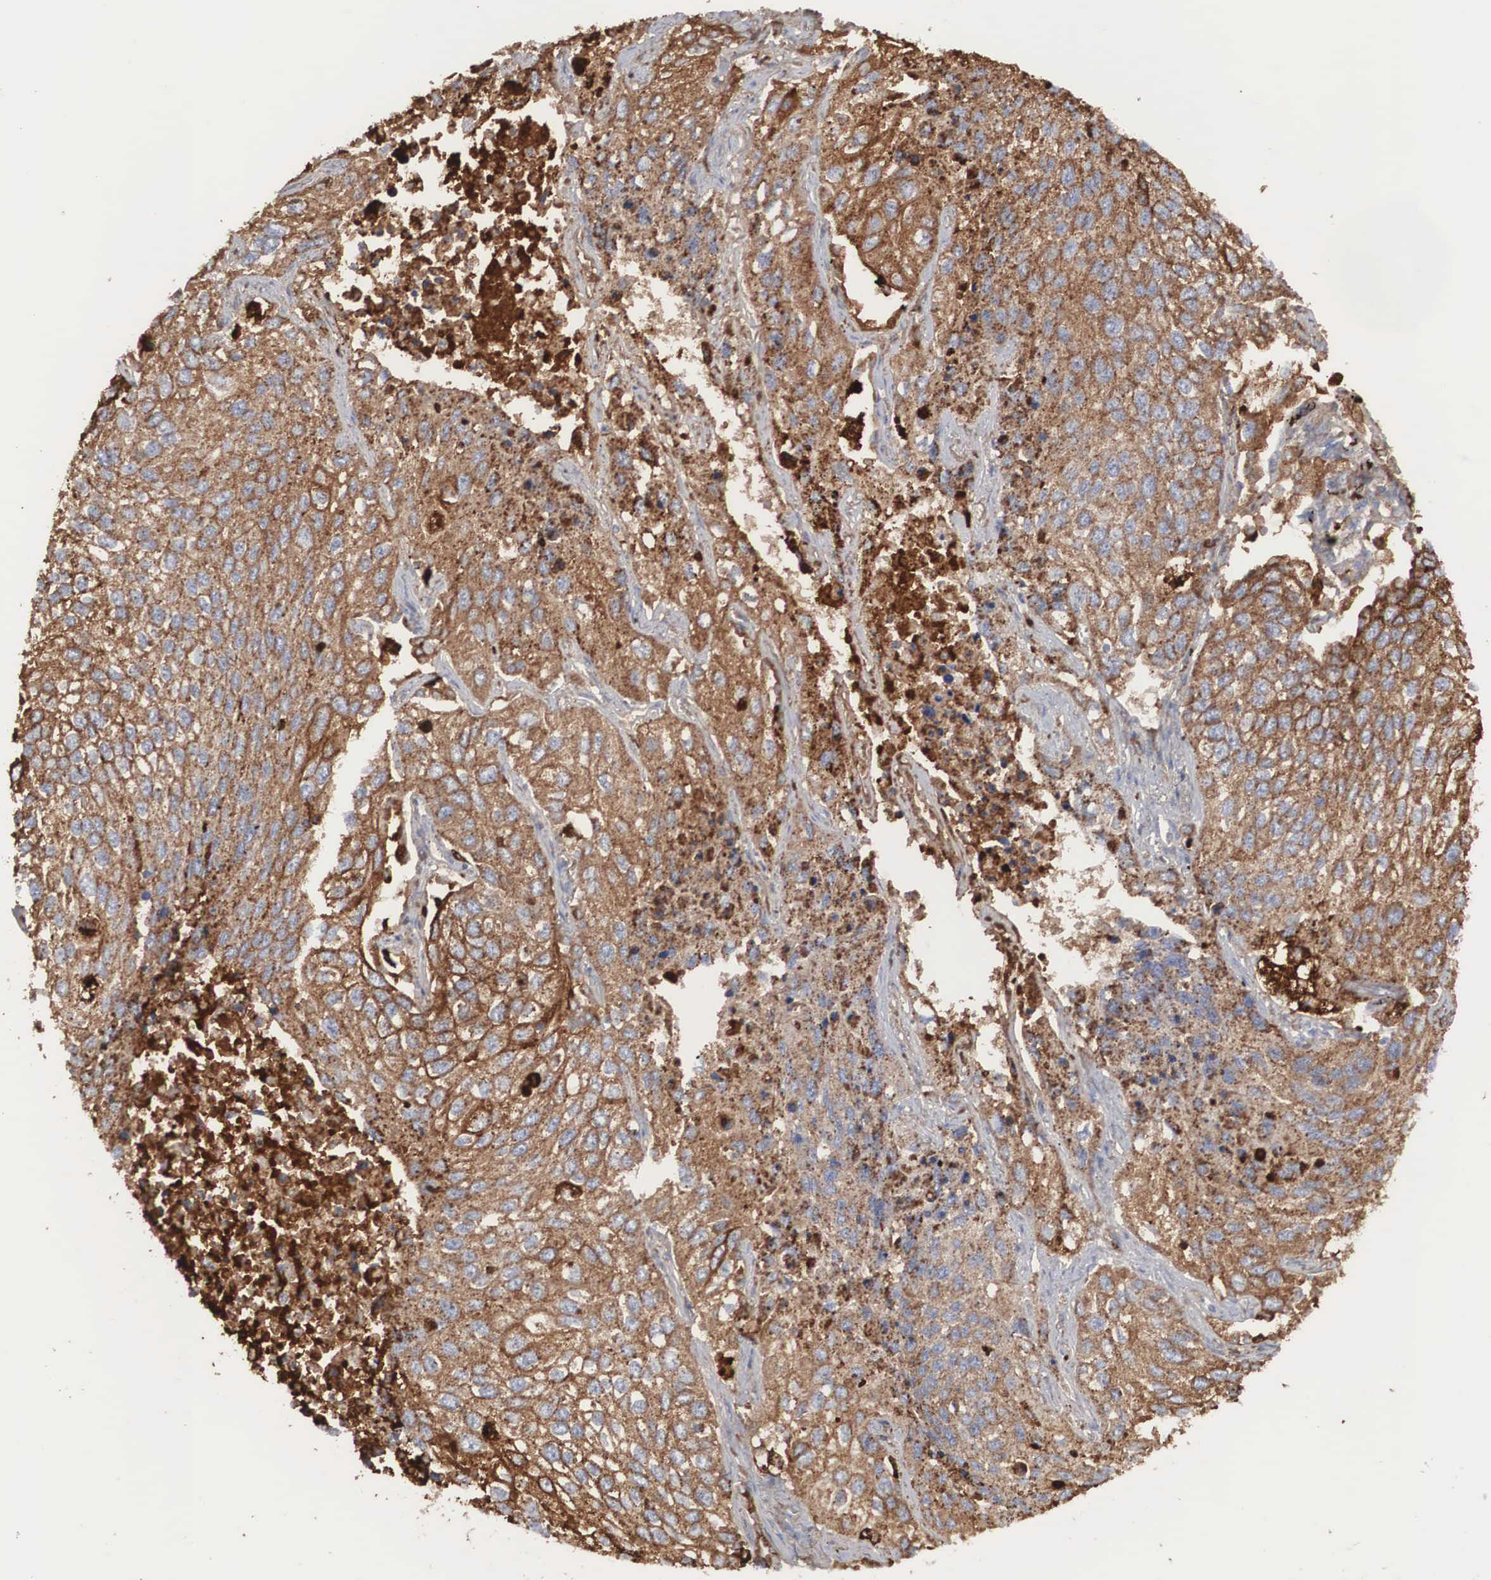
{"staining": {"intensity": "moderate", "quantity": ">75%", "location": "cytoplasmic/membranous"}, "tissue": "lung cancer", "cell_type": "Tumor cells", "image_type": "cancer", "snomed": [{"axis": "morphology", "description": "Squamous cell carcinoma, NOS"}, {"axis": "topography", "description": "Lung"}], "caption": "Immunohistochemistry micrograph of lung cancer stained for a protein (brown), which exhibits medium levels of moderate cytoplasmic/membranous positivity in about >75% of tumor cells.", "gene": "LGALS3BP", "patient": {"sex": "male", "age": 75}}